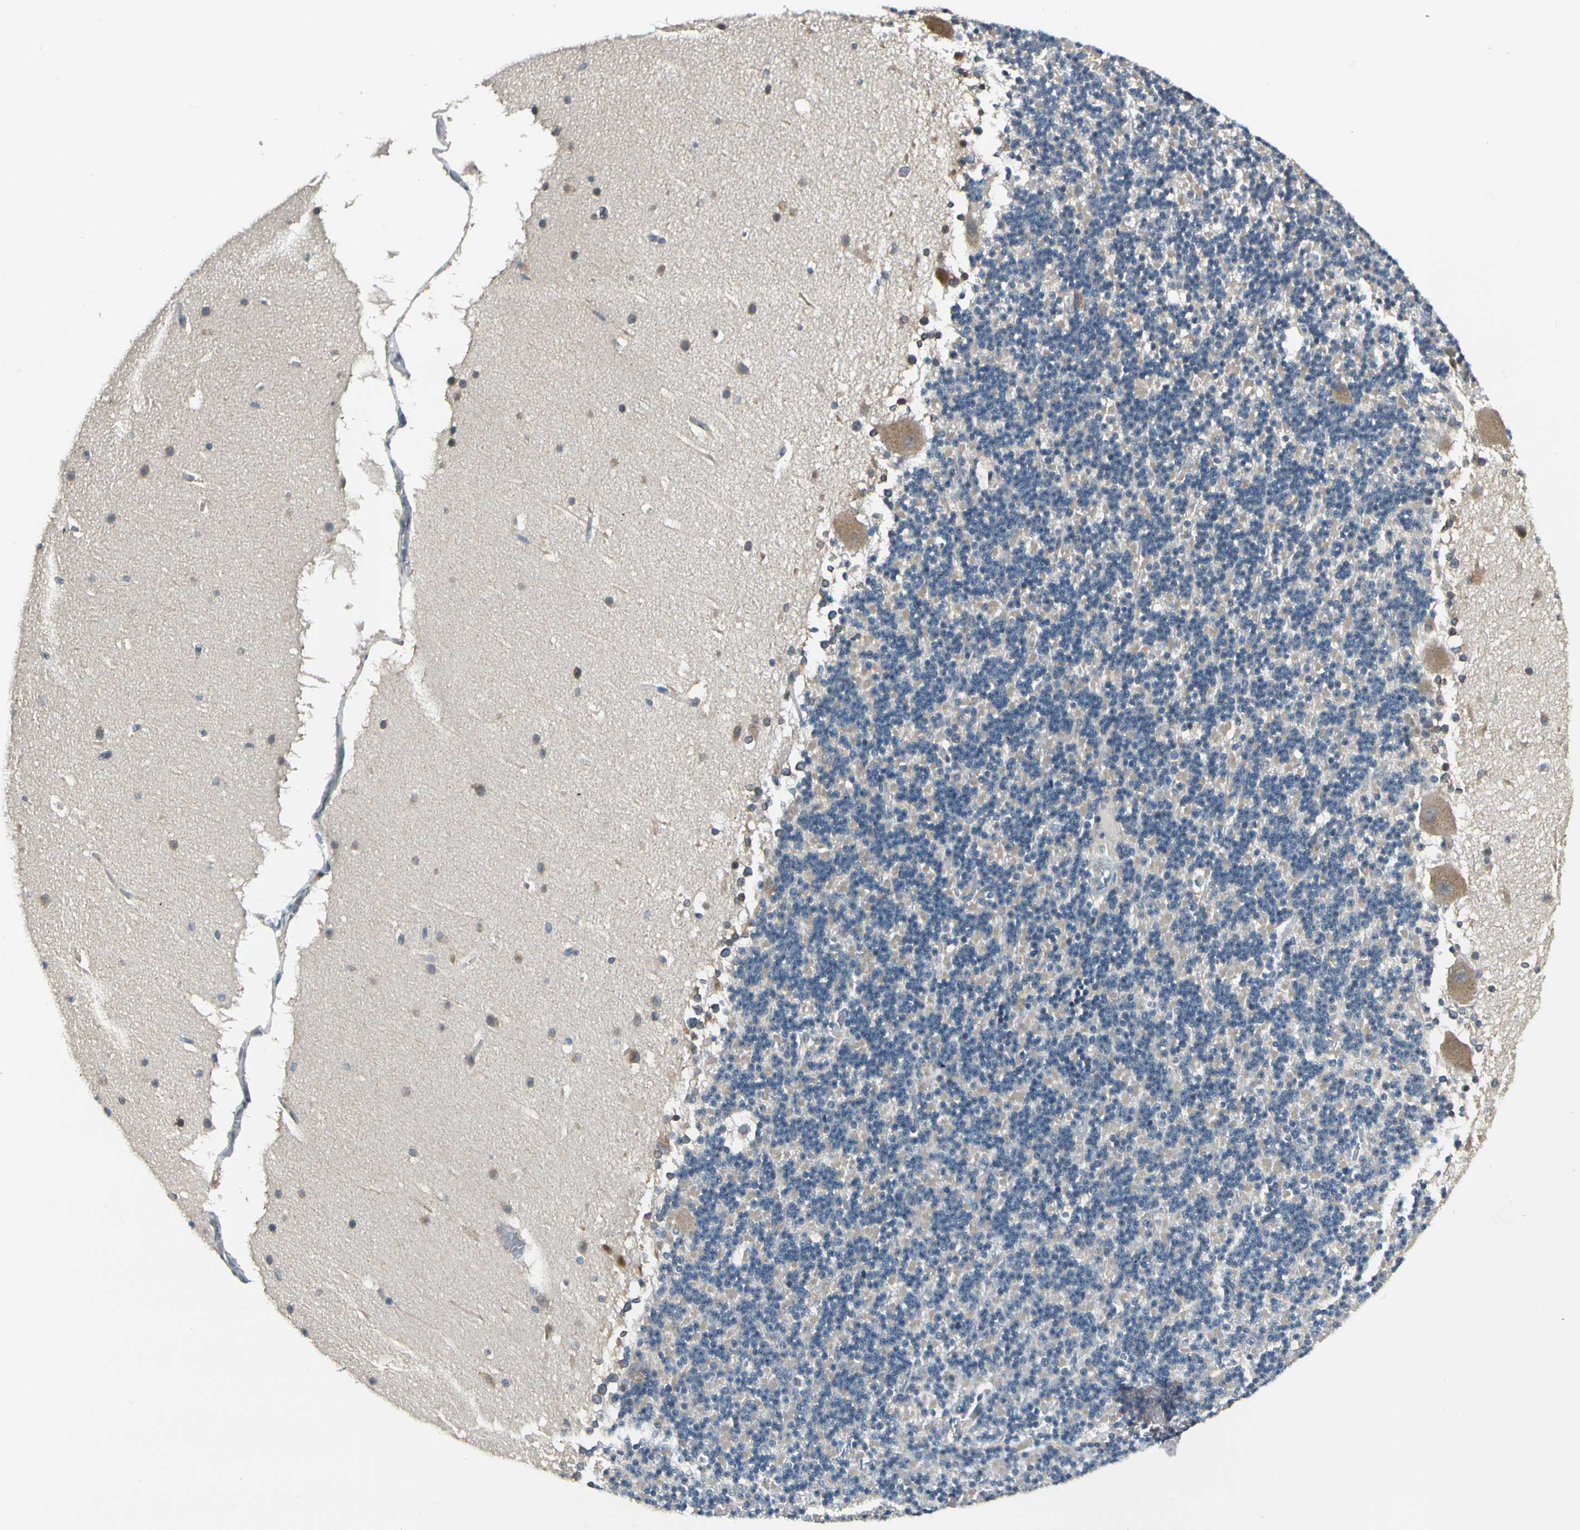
{"staining": {"intensity": "negative", "quantity": "none", "location": "none"}, "tissue": "cerebellum", "cell_type": "Cells in granular layer", "image_type": "normal", "snomed": [{"axis": "morphology", "description": "Normal tissue, NOS"}, {"axis": "topography", "description": "Cerebellum"}], "caption": "Protein analysis of normal cerebellum demonstrates no significant expression in cells in granular layer.", "gene": "BNIP1", "patient": {"sex": "female", "age": 19}}